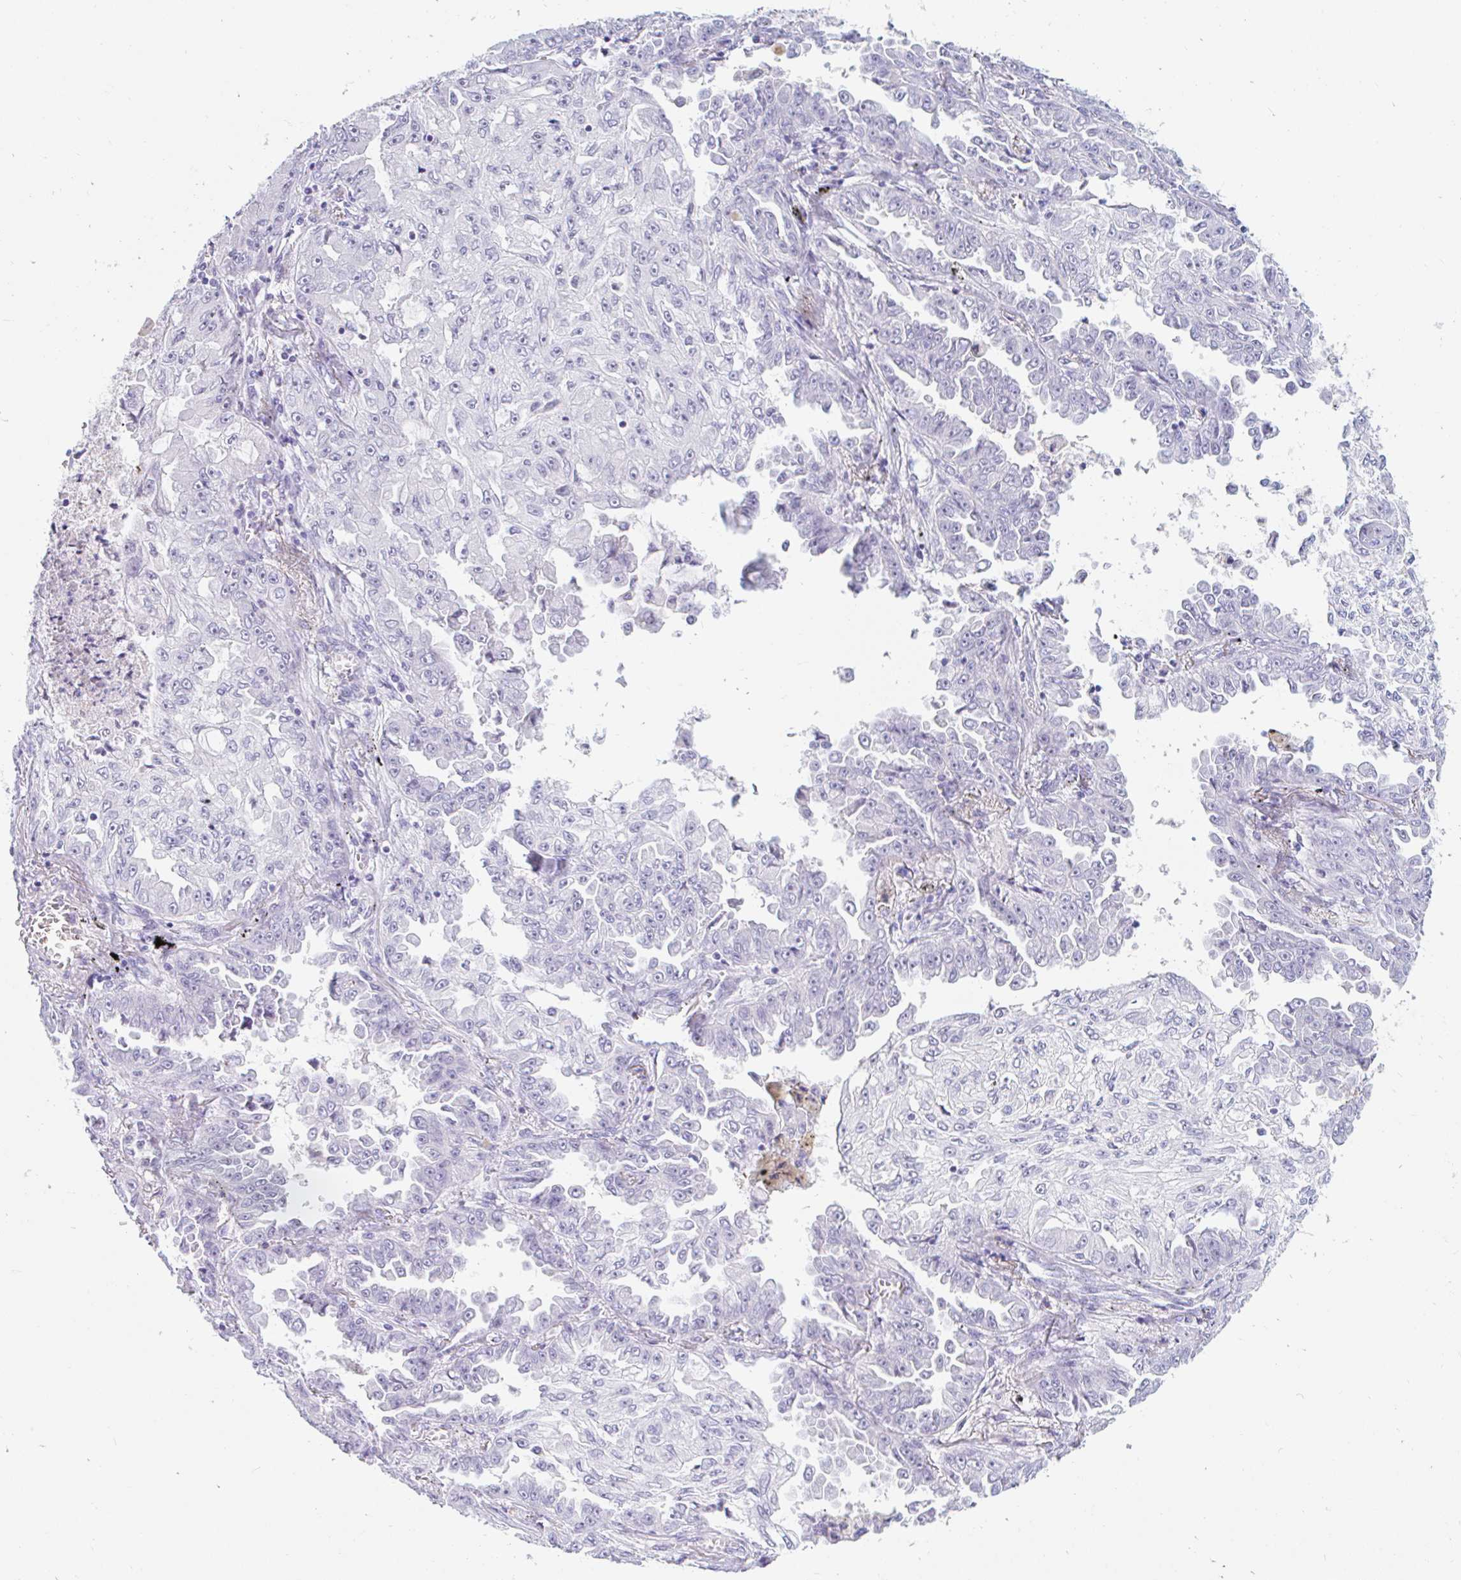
{"staining": {"intensity": "negative", "quantity": "none", "location": "none"}, "tissue": "lung cancer", "cell_type": "Tumor cells", "image_type": "cancer", "snomed": [{"axis": "morphology", "description": "Adenocarcinoma, NOS"}, {"axis": "topography", "description": "Lung"}], "caption": "A histopathology image of human lung adenocarcinoma is negative for staining in tumor cells. (DAB (3,3'-diaminobenzidine) IHC visualized using brightfield microscopy, high magnification).", "gene": "TEX44", "patient": {"sex": "female", "age": 52}}